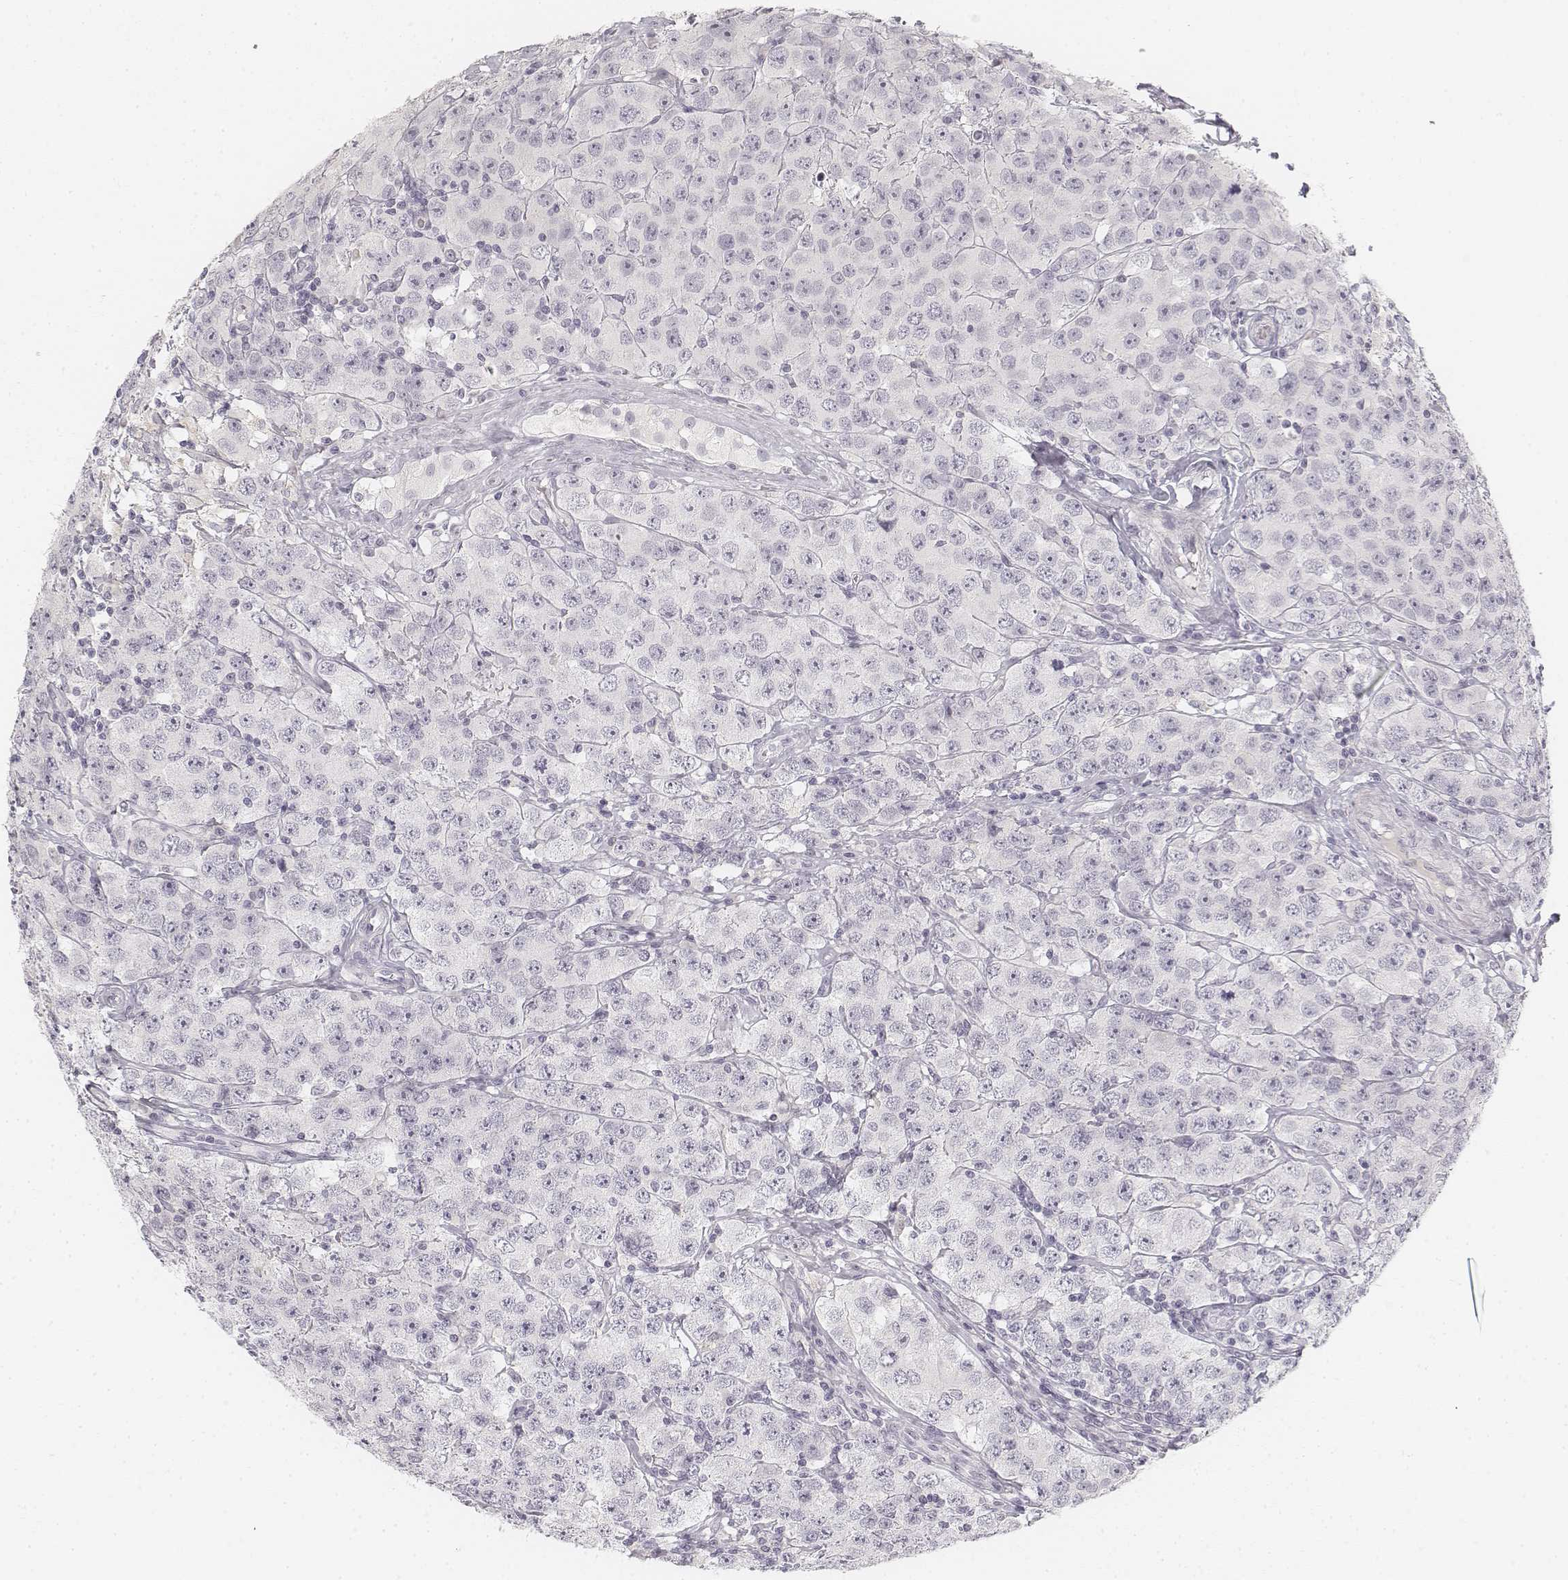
{"staining": {"intensity": "negative", "quantity": "none", "location": "none"}, "tissue": "testis cancer", "cell_type": "Tumor cells", "image_type": "cancer", "snomed": [{"axis": "morphology", "description": "Seminoma, NOS"}, {"axis": "topography", "description": "Testis"}], "caption": "The image reveals no staining of tumor cells in testis cancer.", "gene": "DSG4", "patient": {"sex": "male", "age": 52}}